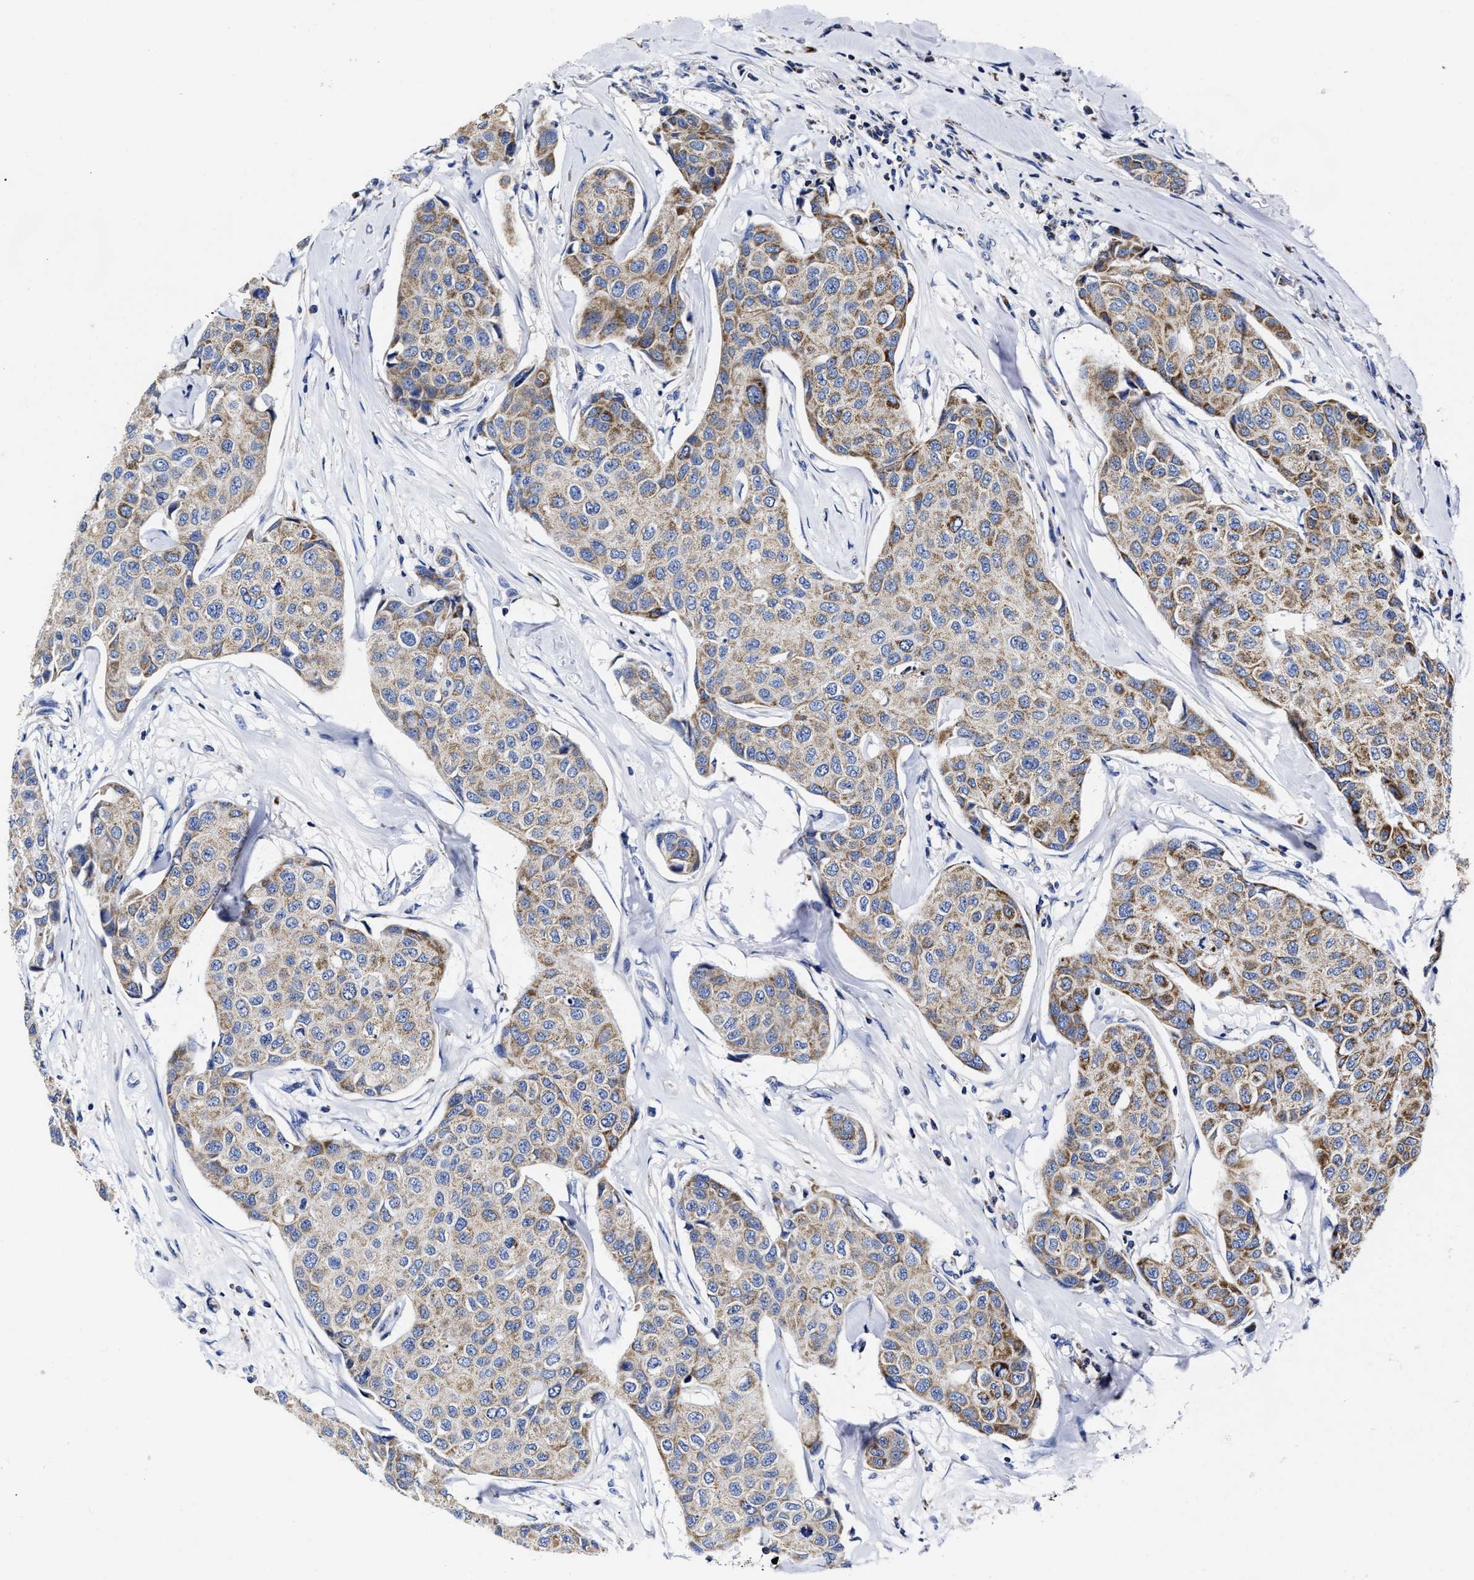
{"staining": {"intensity": "moderate", "quantity": "25%-75%", "location": "cytoplasmic/membranous"}, "tissue": "breast cancer", "cell_type": "Tumor cells", "image_type": "cancer", "snomed": [{"axis": "morphology", "description": "Duct carcinoma"}, {"axis": "topography", "description": "Breast"}], "caption": "Immunohistochemistry image of human breast cancer (invasive ductal carcinoma) stained for a protein (brown), which displays medium levels of moderate cytoplasmic/membranous positivity in about 25%-75% of tumor cells.", "gene": "HINT2", "patient": {"sex": "female", "age": 80}}